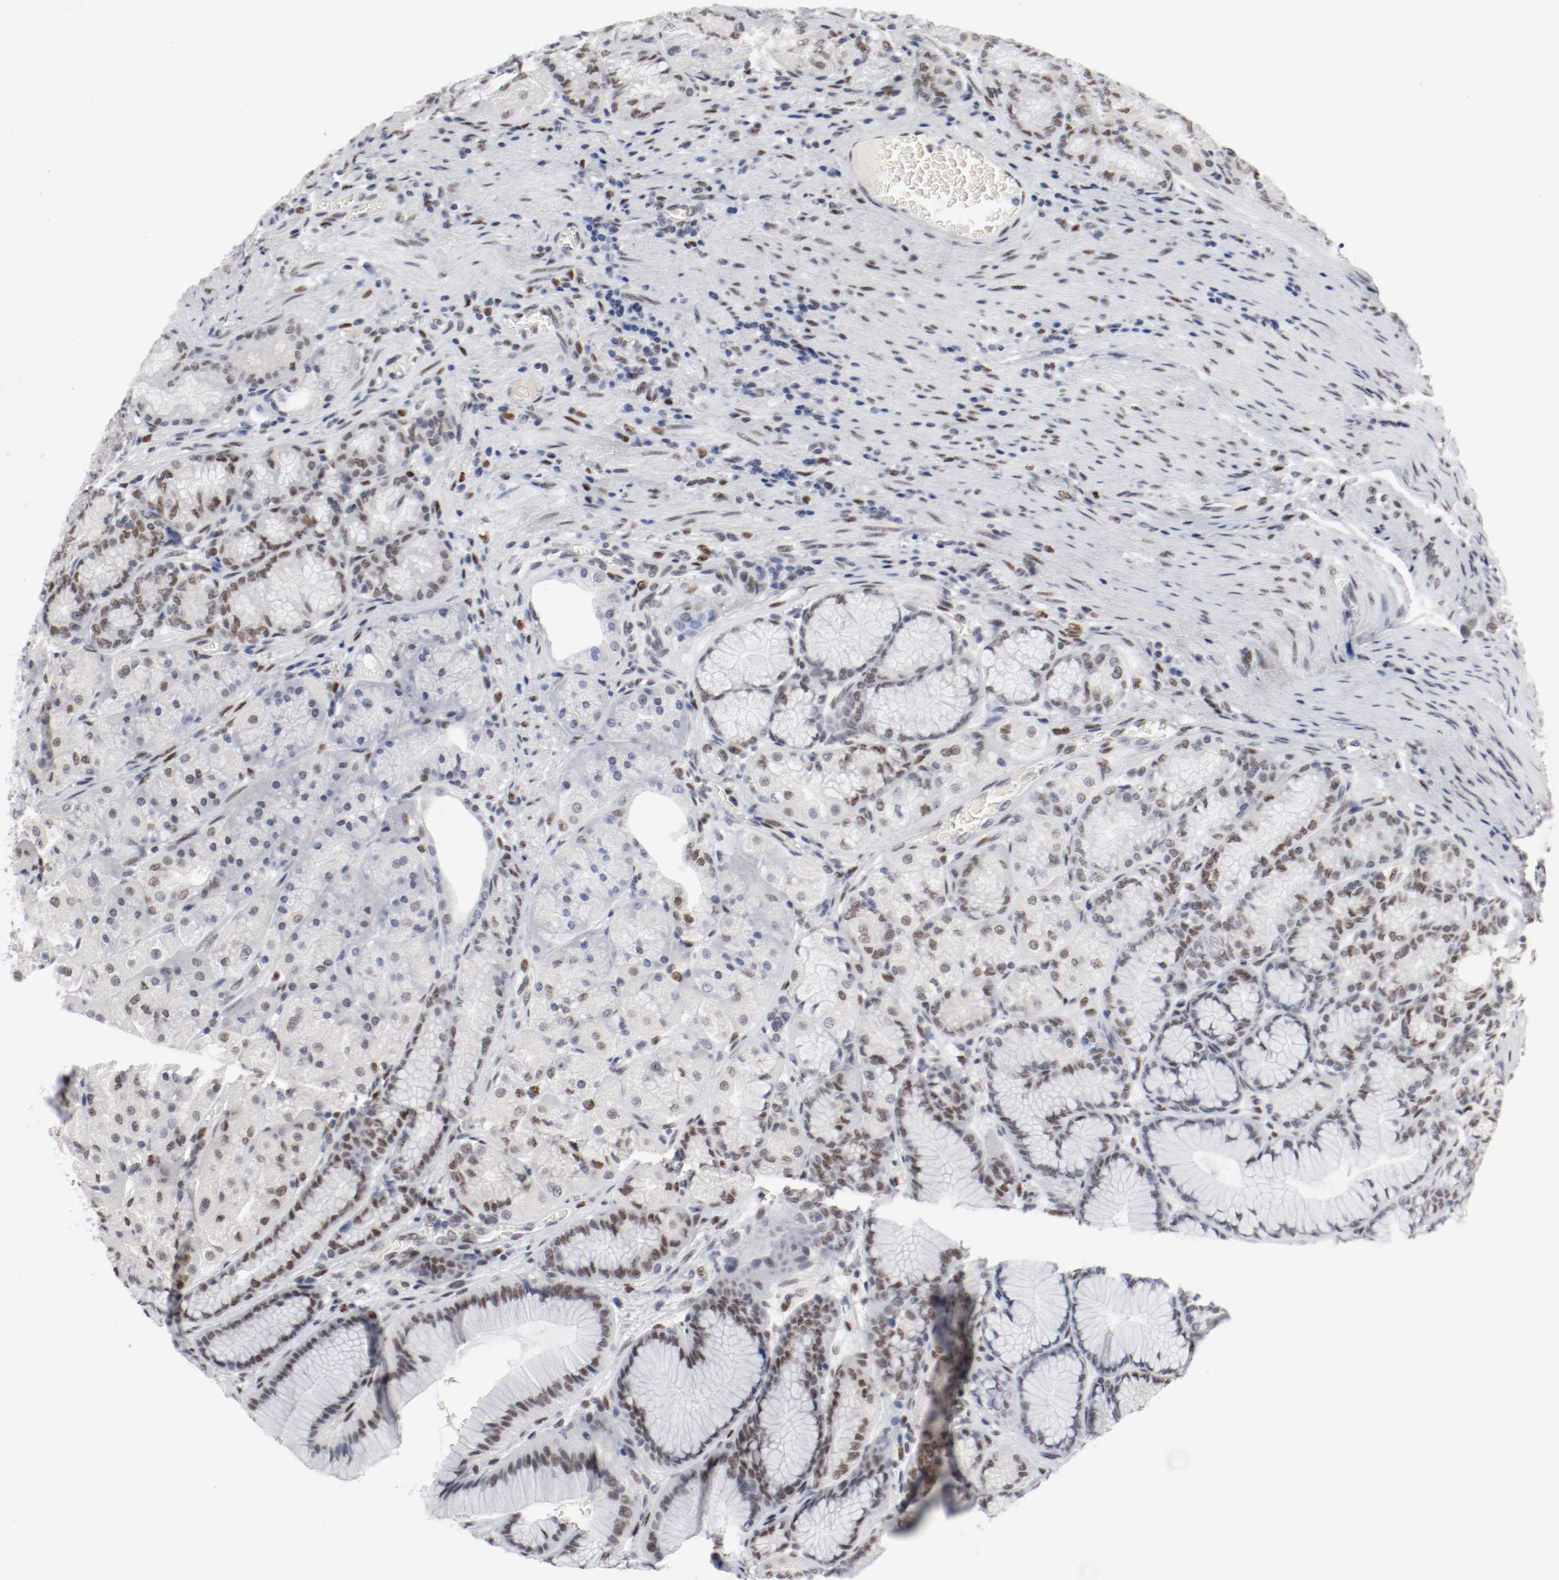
{"staining": {"intensity": "moderate", "quantity": "25%-75%", "location": "nuclear"}, "tissue": "stomach", "cell_type": "Glandular cells", "image_type": "normal", "snomed": [{"axis": "morphology", "description": "Normal tissue, NOS"}, {"axis": "morphology", "description": "Adenocarcinoma, NOS"}, {"axis": "topography", "description": "Stomach"}, {"axis": "topography", "description": "Stomach, lower"}], "caption": "About 25%-75% of glandular cells in benign stomach exhibit moderate nuclear protein staining as visualized by brown immunohistochemical staining.", "gene": "ARNT", "patient": {"sex": "female", "age": 65}}